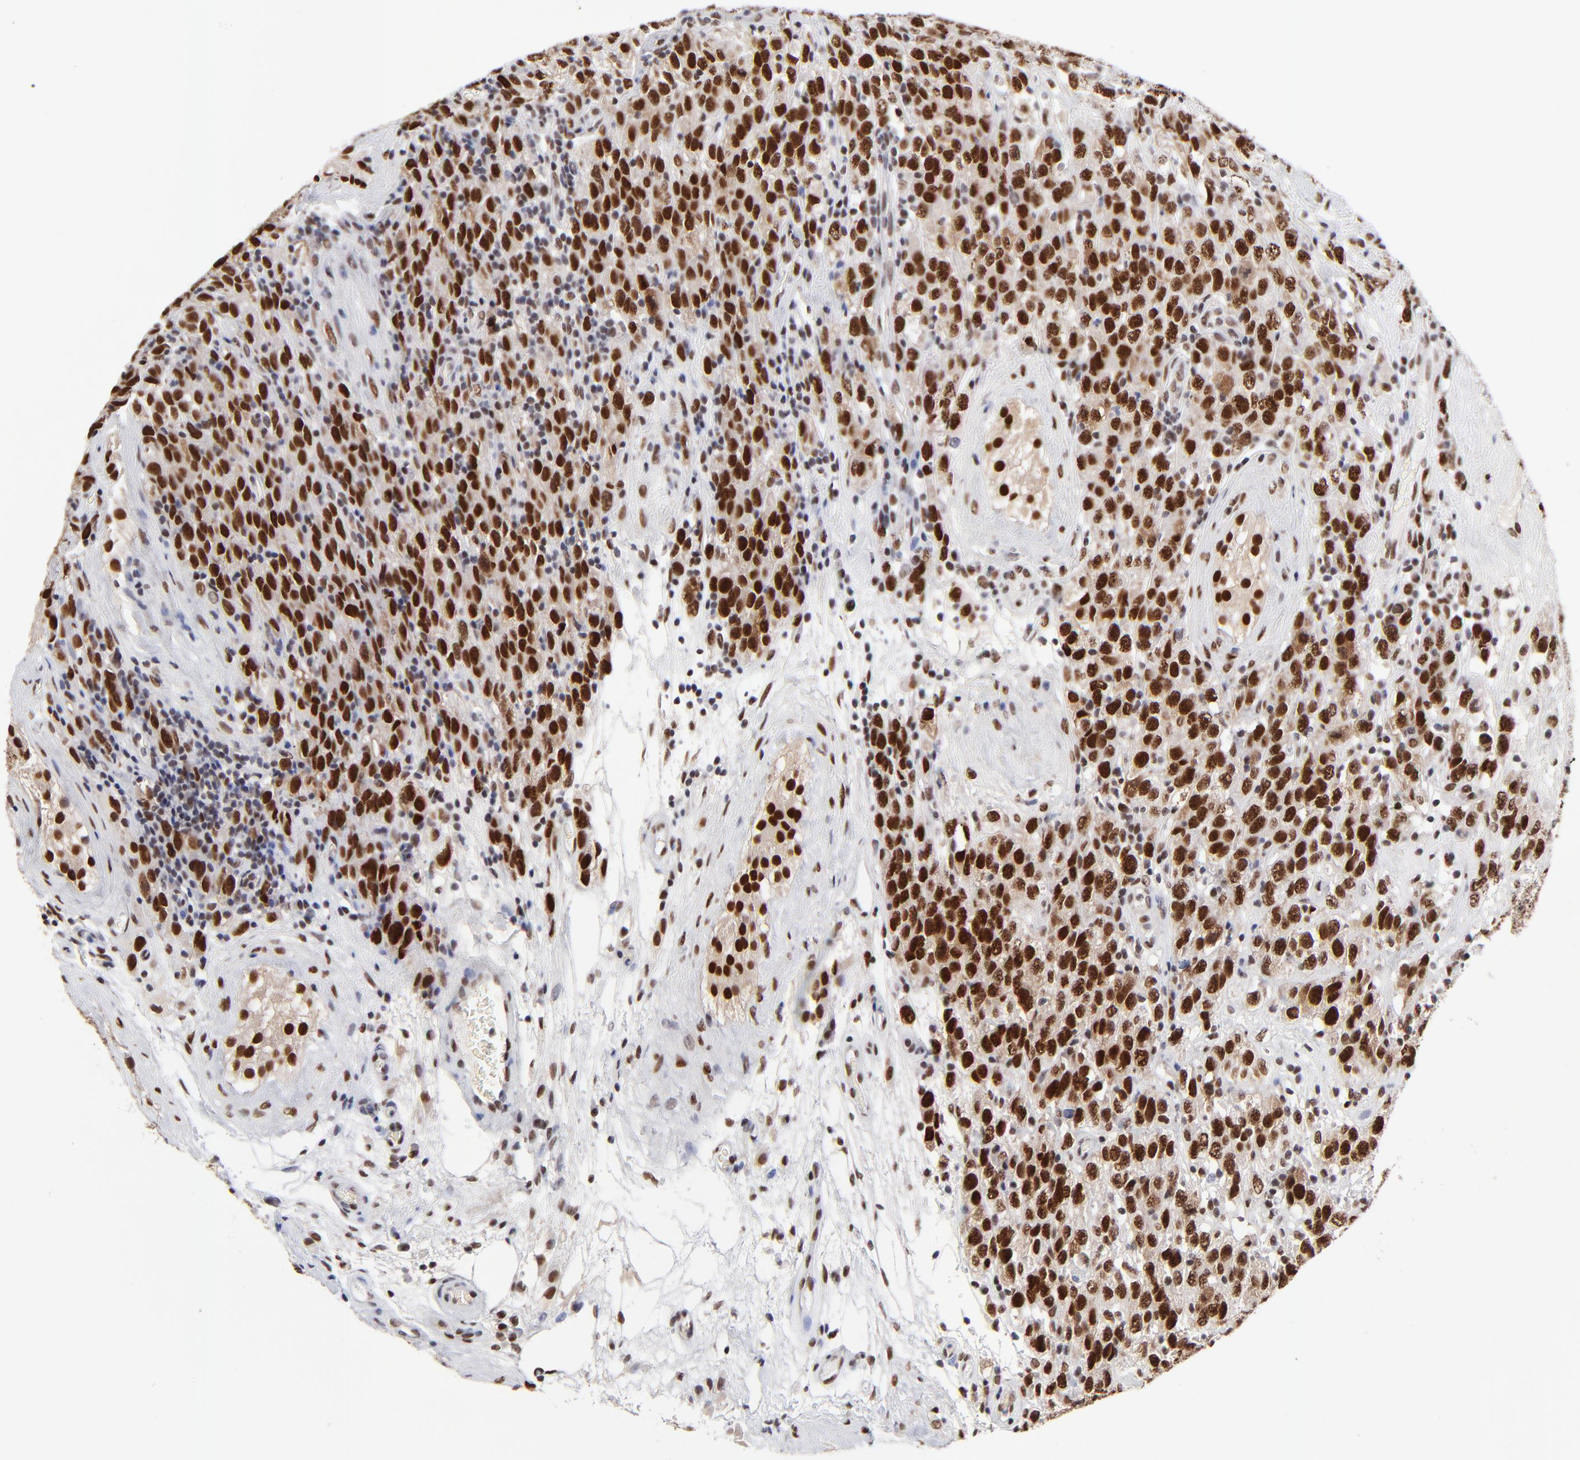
{"staining": {"intensity": "strong", "quantity": ">75%", "location": "nuclear"}, "tissue": "testis cancer", "cell_type": "Tumor cells", "image_type": "cancer", "snomed": [{"axis": "morphology", "description": "Seminoma, NOS"}, {"axis": "topography", "description": "Testis"}], "caption": "A high amount of strong nuclear positivity is present in about >75% of tumor cells in testis cancer tissue.", "gene": "ZMYM3", "patient": {"sex": "male", "age": 52}}